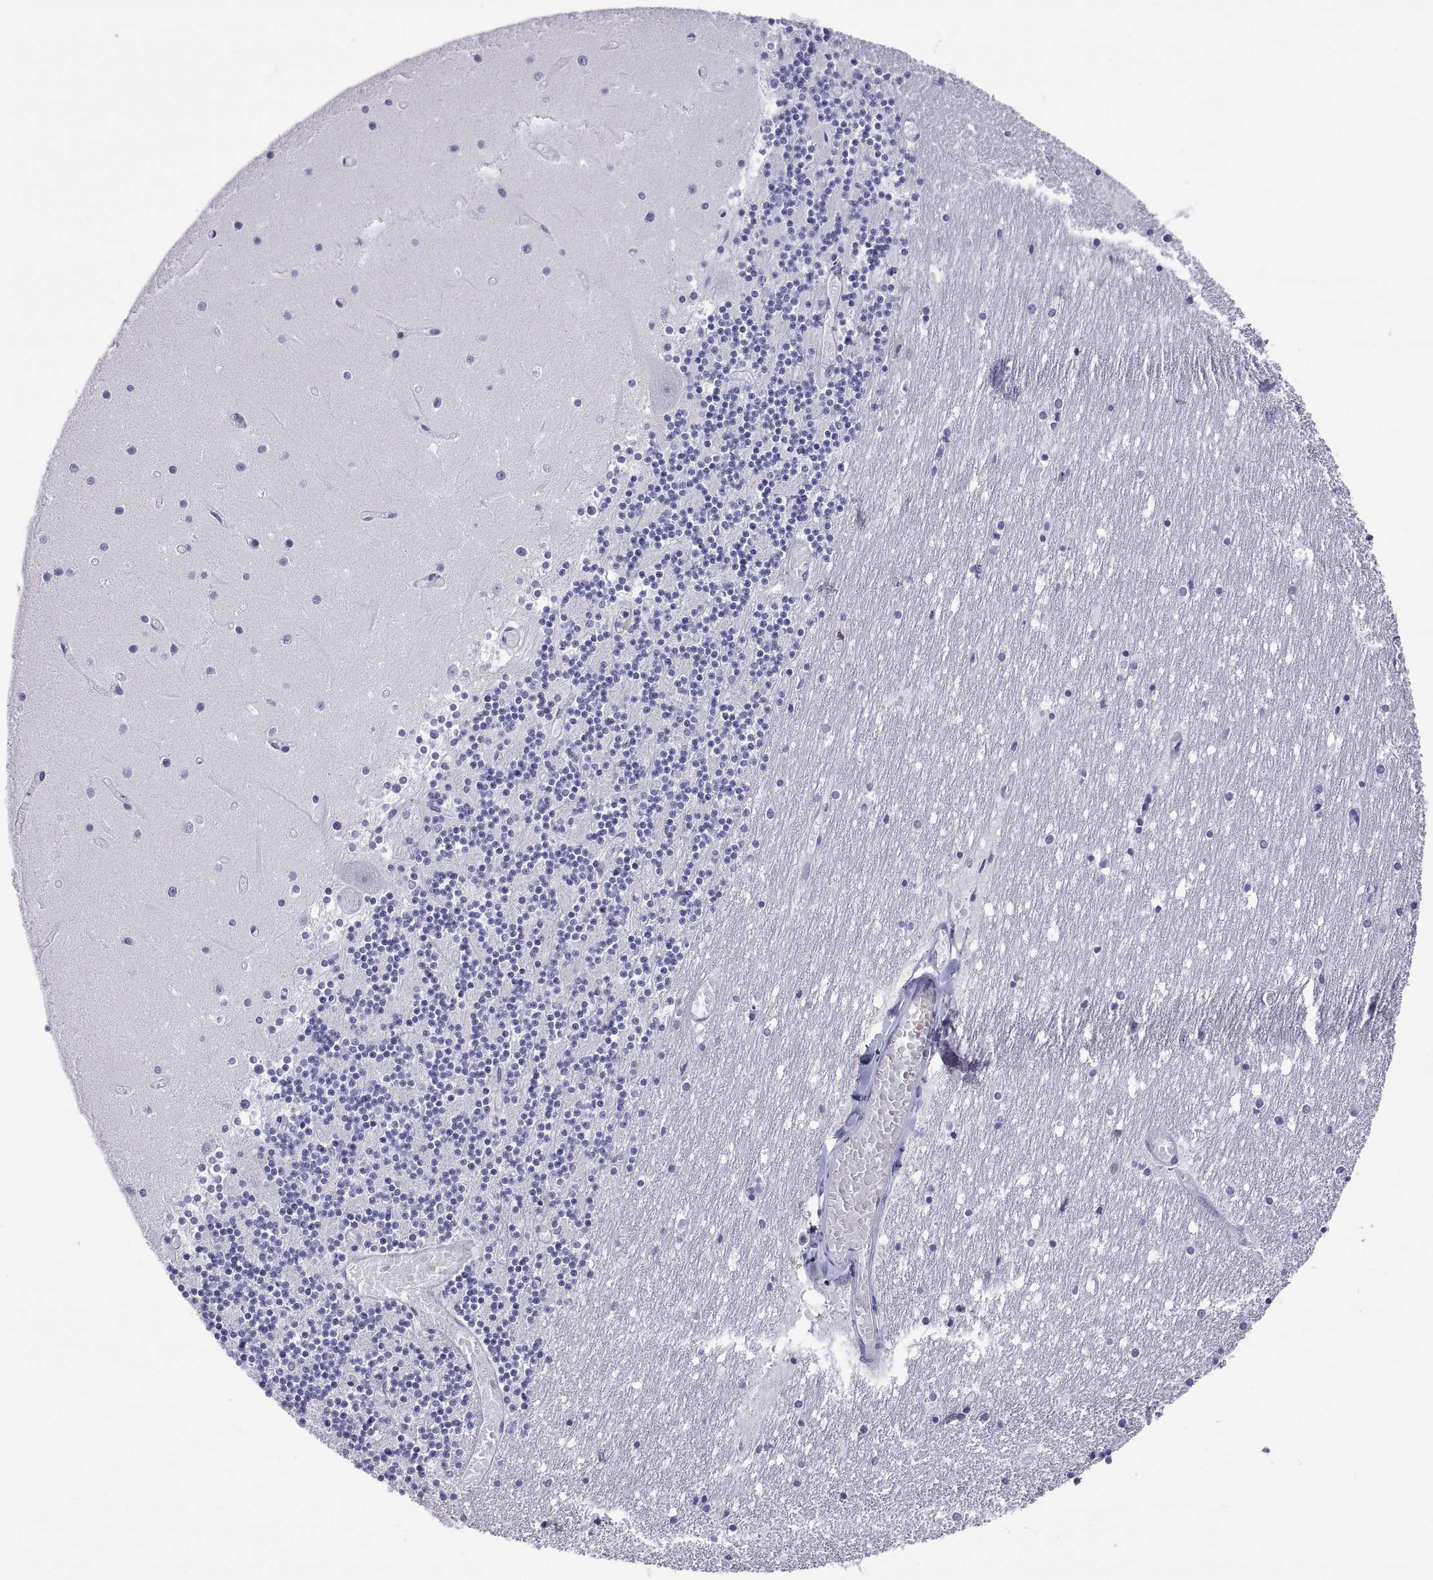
{"staining": {"intensity": "negative", "quantity": "none", "location": "none"}, "tissue": "cerebellum", "cell_type": "Cells in granular layer", "image_type": "normal", "snomed": [{"axis": "morphology", "description": "Normal tissue, NOS"}, {"axis": "topography", "description": "Cerebellum"}], "caption": "Cells in granular layer are negative for protein expression in normal human cerebellum.", "gene": "QRICH2", "patient": {"sex": "female", "age": 28}}